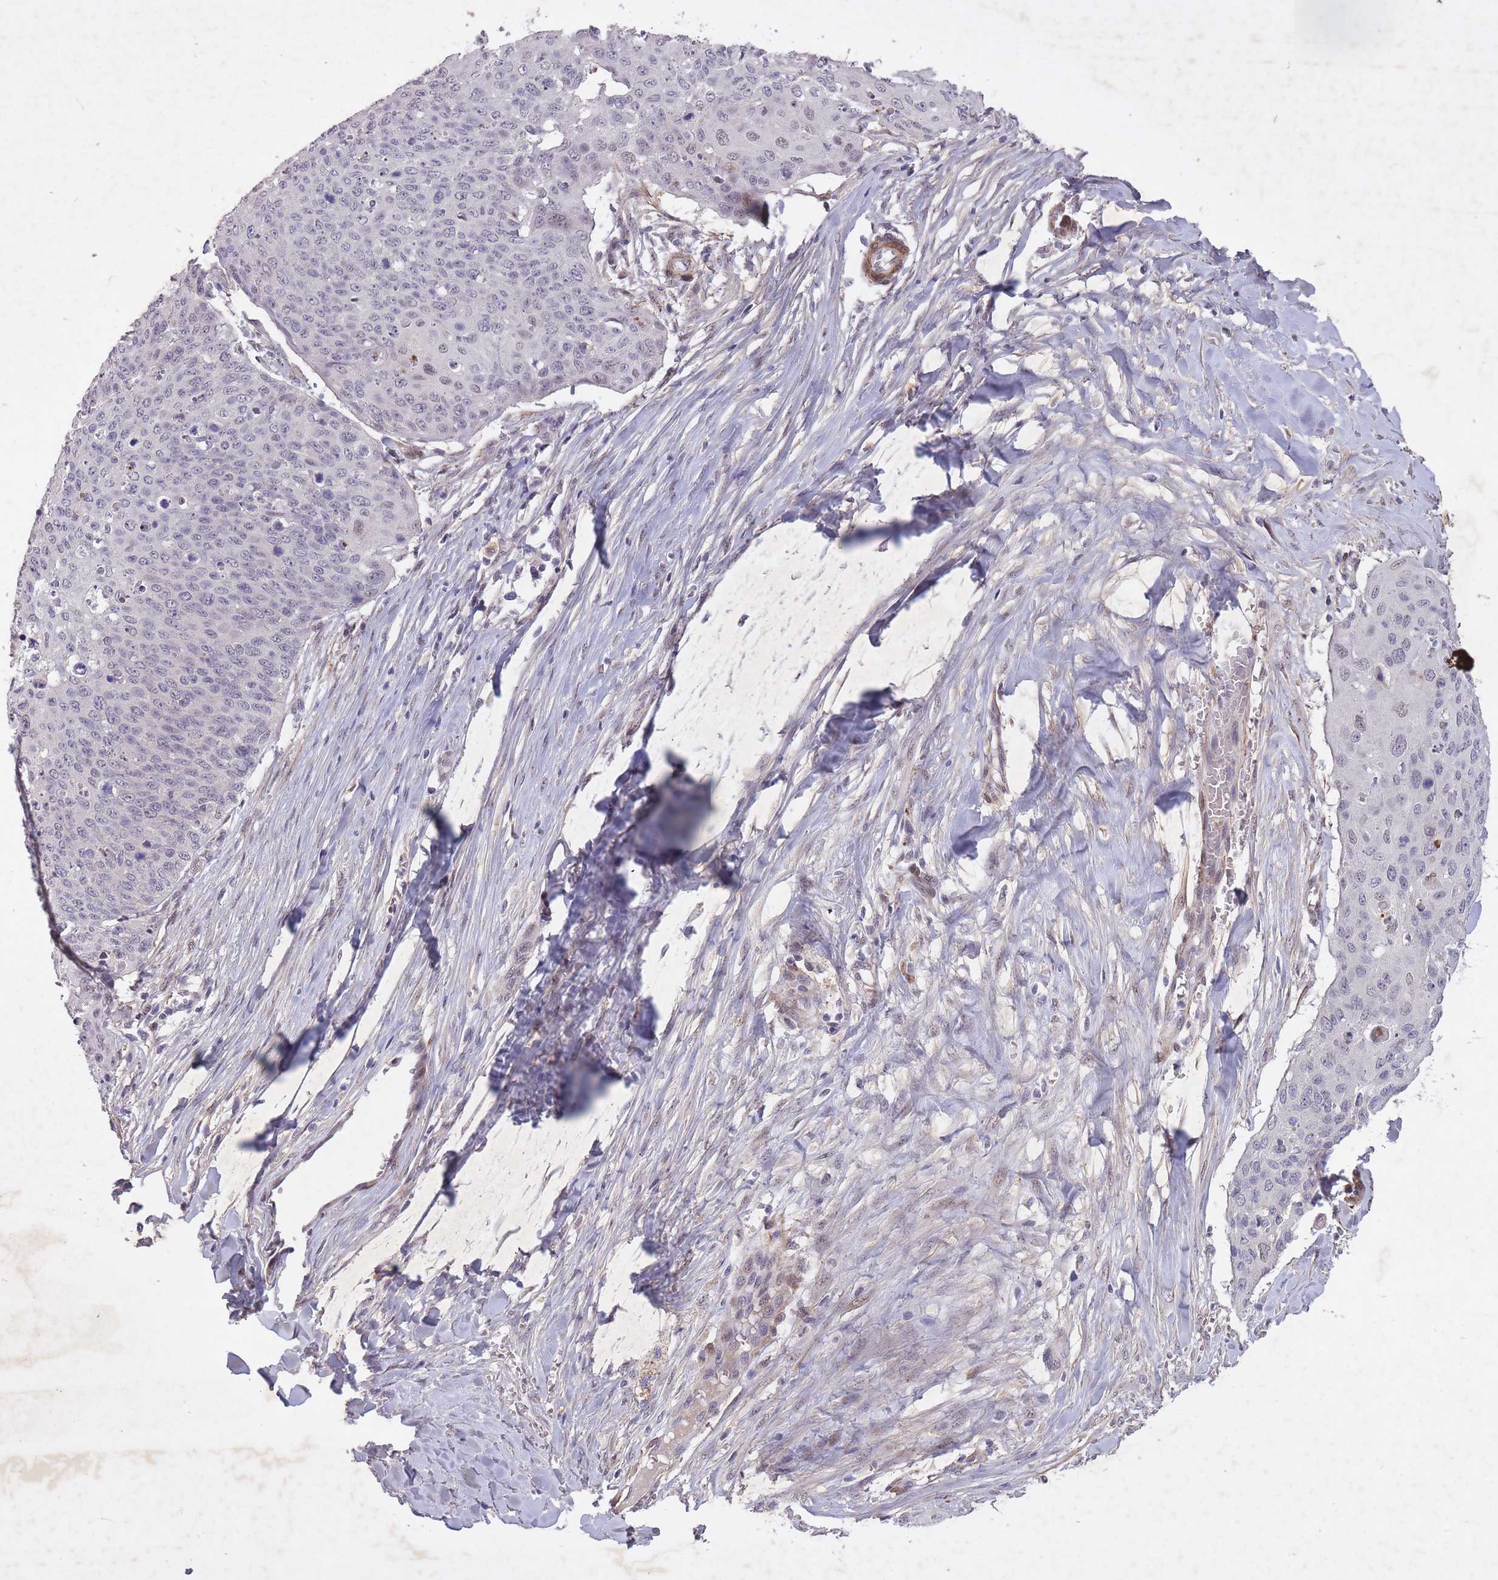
{"staining": {"intensity": "negative", "quantity": "none", "location": "none"}, "tissue": "skin cancer", "cell_type": "Tumor cells", "image_type": "cancer", "snomed": [{"axis": "morphology", "description": "Squamous cell carcinoma, NOS"}, {"axis": "topography", "description": "Skin"}, {"axis": "topography", "description": "Vulva"}], "caption": "This photomicrograph is of skin squamous cell carcinoma stained with IHC to label a protein in brown with the nuclei are counter-stained blue. There is no staining in tumor cells. (Brightfield microscopy of DAB immunohistochemistry at high magnification).", "gene": "CBX6", "patient": {"sex": "female", "age": 85}}